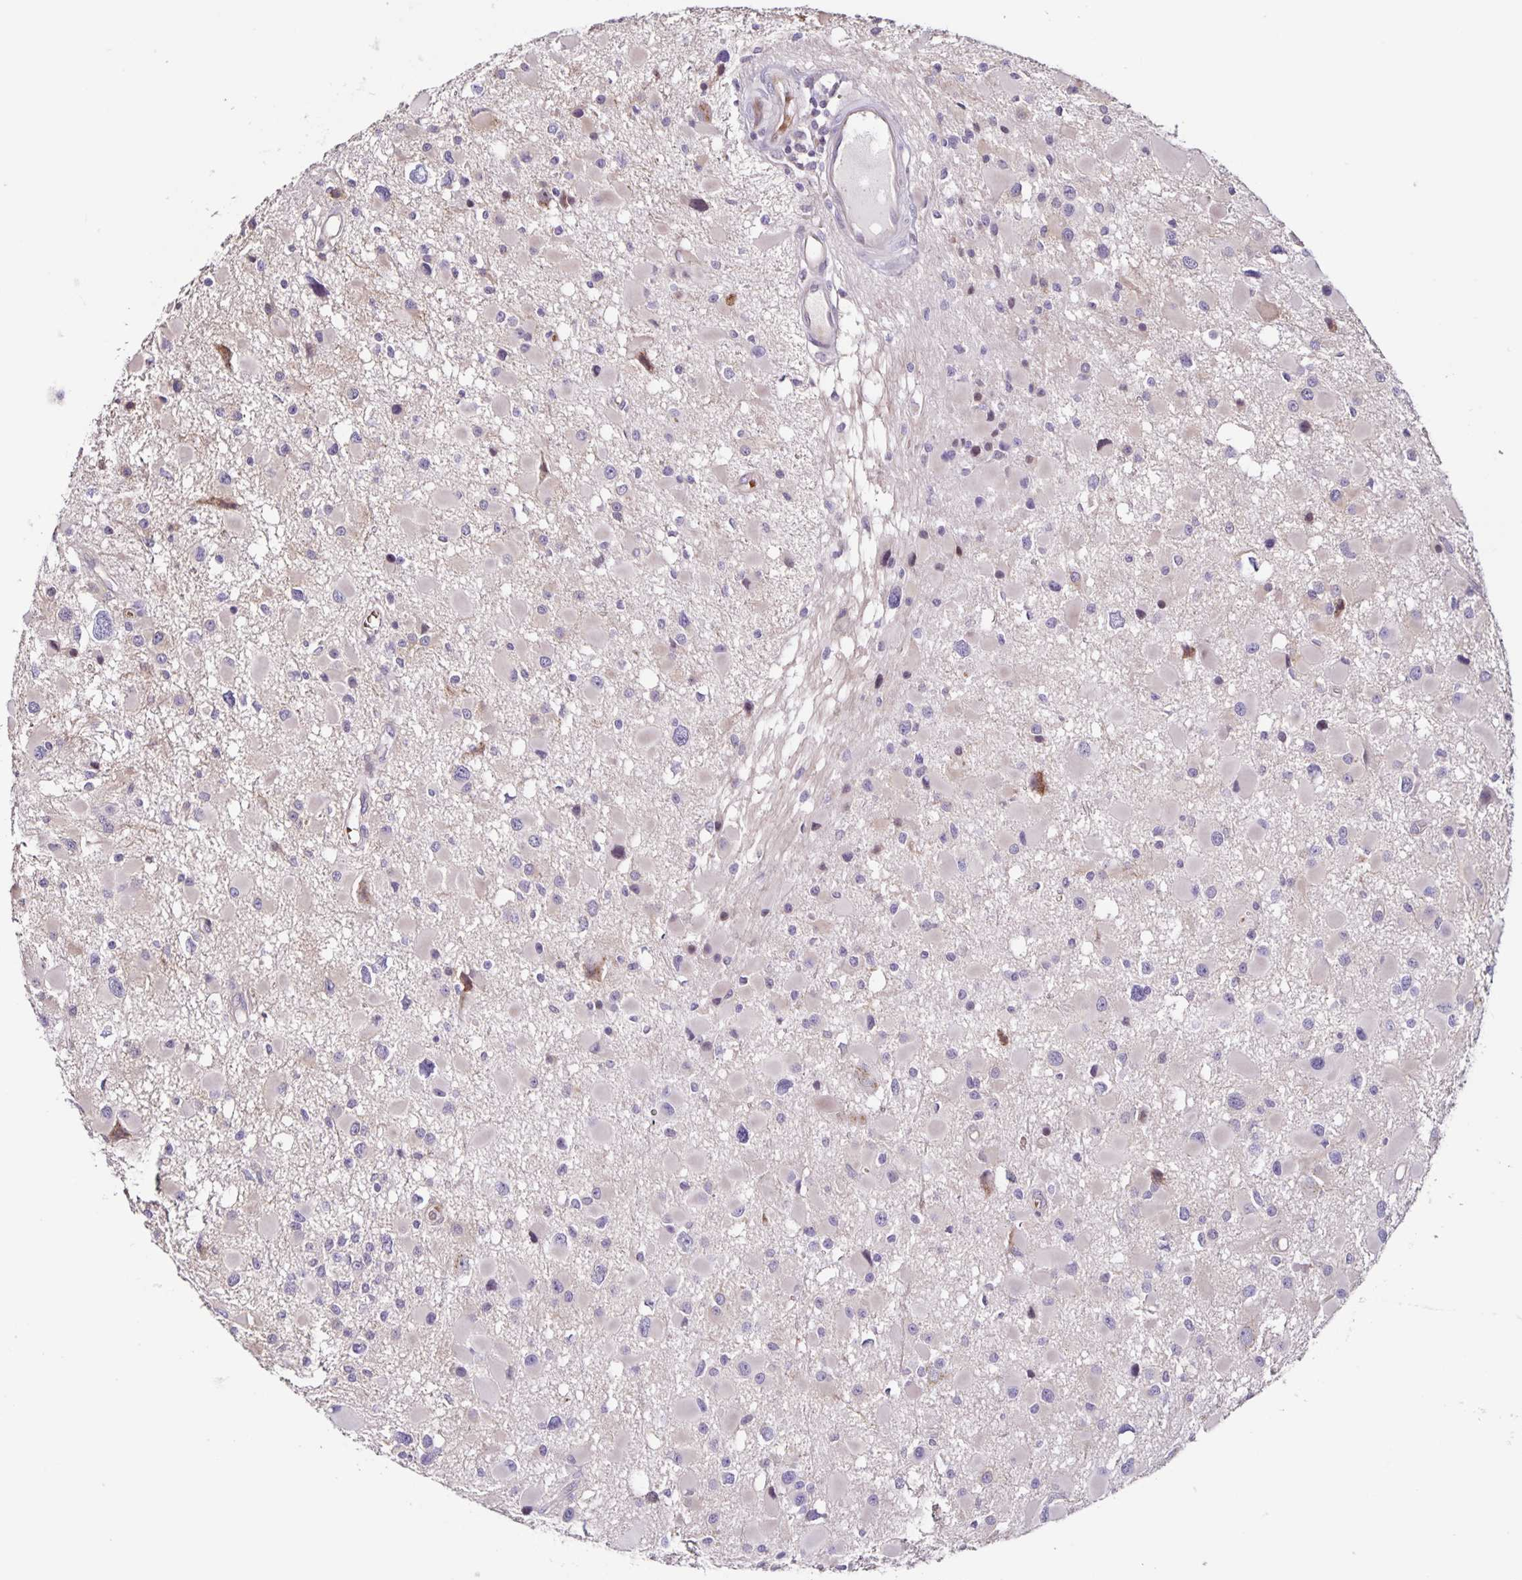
{"staining": {"intensity": "negative", "quantity": "none", "location": "none"}, "tissue": "glioma", "cell_type": "Tumor cells", "image_type": "cancer", "snomed": [{"axis": "morphology", "description": "Glioma, malignant, High grade"}, {"axis": "topography", "description": "Brain"}], "caption": "An image of human glioma is negative for staining in tumor cells.", "gene": "RNFT2", "patient": {"sex": "male", "age": 54}}